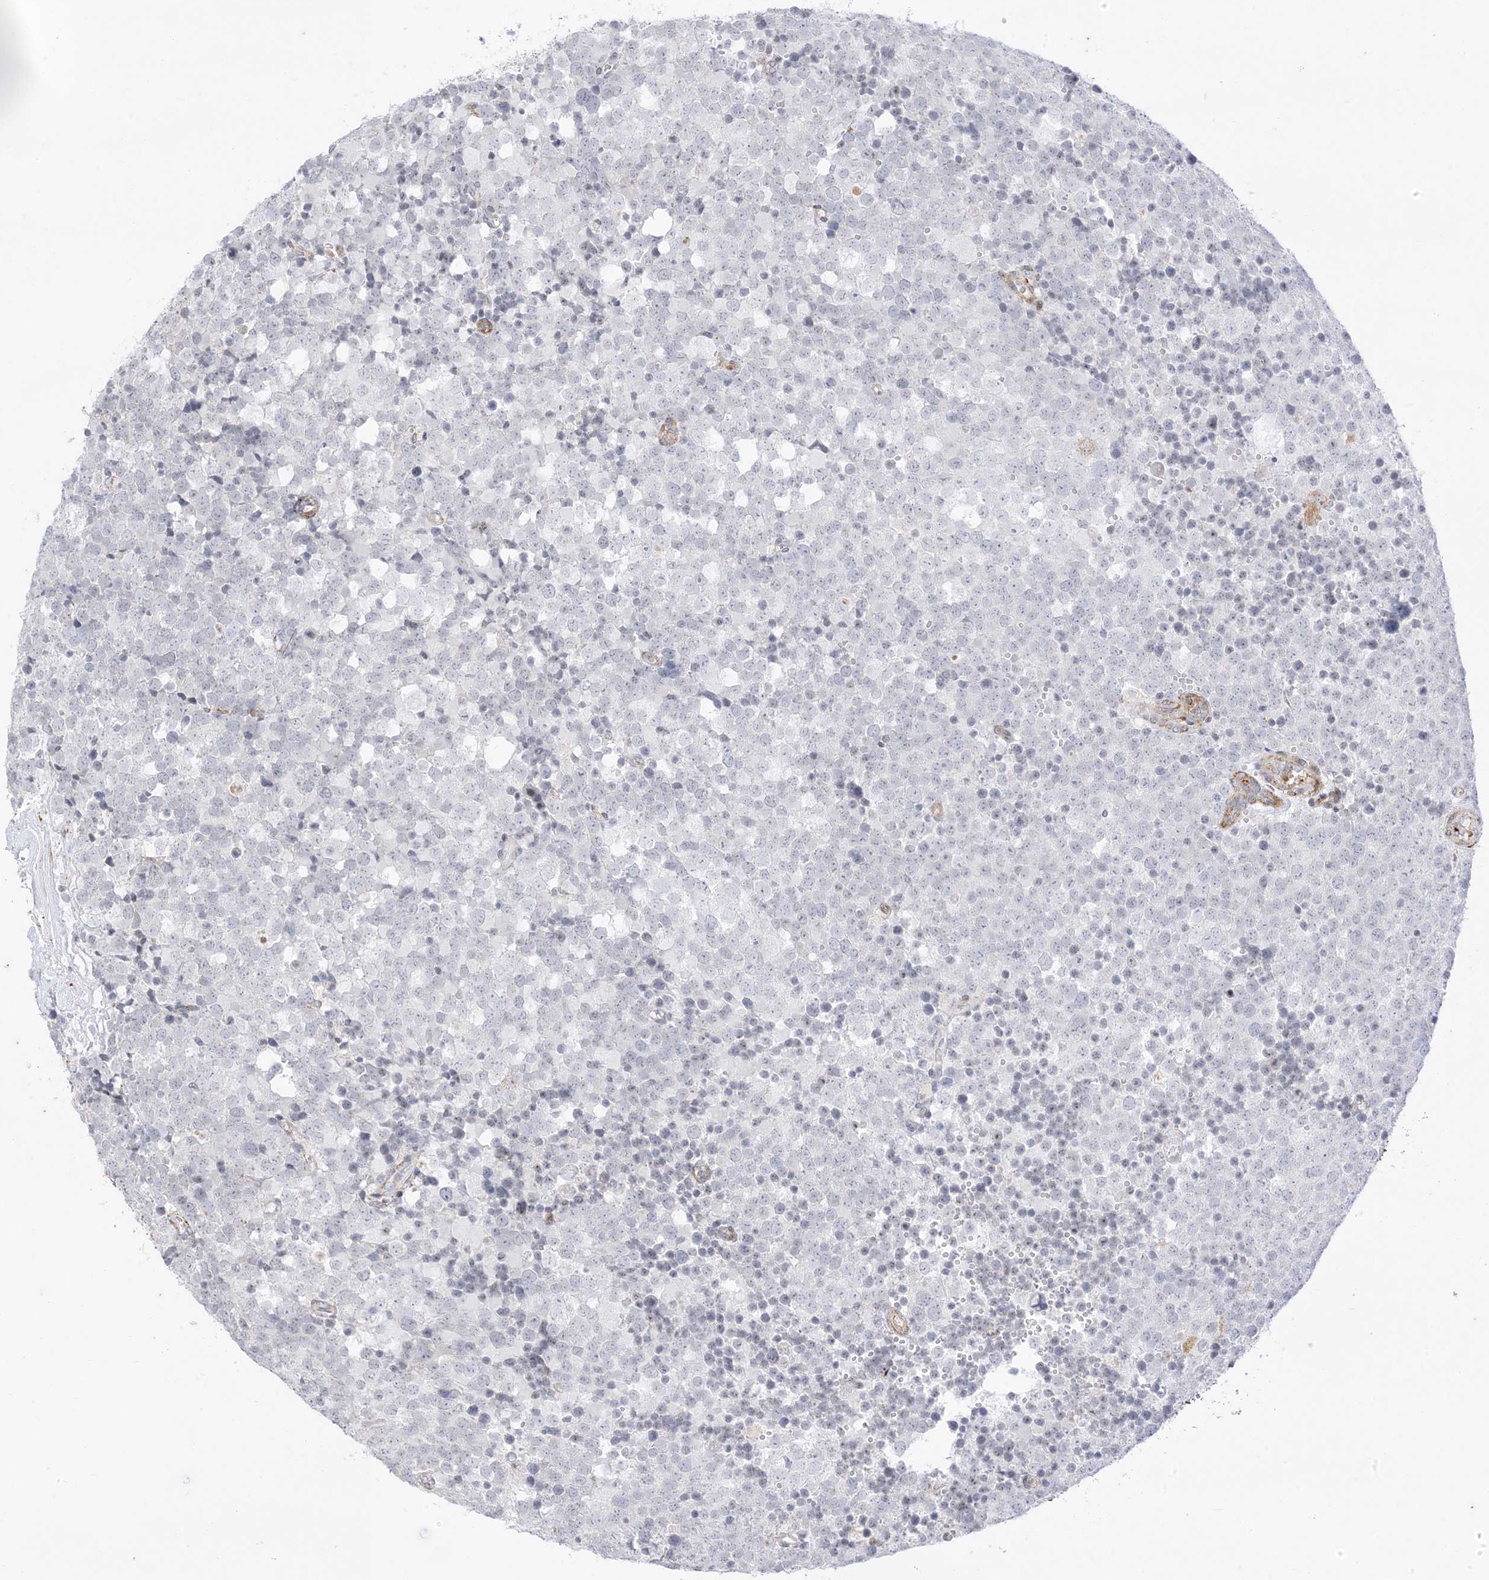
{"staining": {"intensity": "negative", "quantity": "none", "location": "none"}, "tissue": "testis cancer", "cell_type": "Tumor cells", "image_type": "cancer", "snomed": [{"axis": "morphology", "description": "Seminoma, NOS"}, {"axis": "topography", "description": "Testis"}], "caption": "DAB immunohistochemical staining of testis cancer demonstrates no significant positivity in tumor cells.", "gene": "RAC1", "patient": {"sex": "male", "age": 71}}